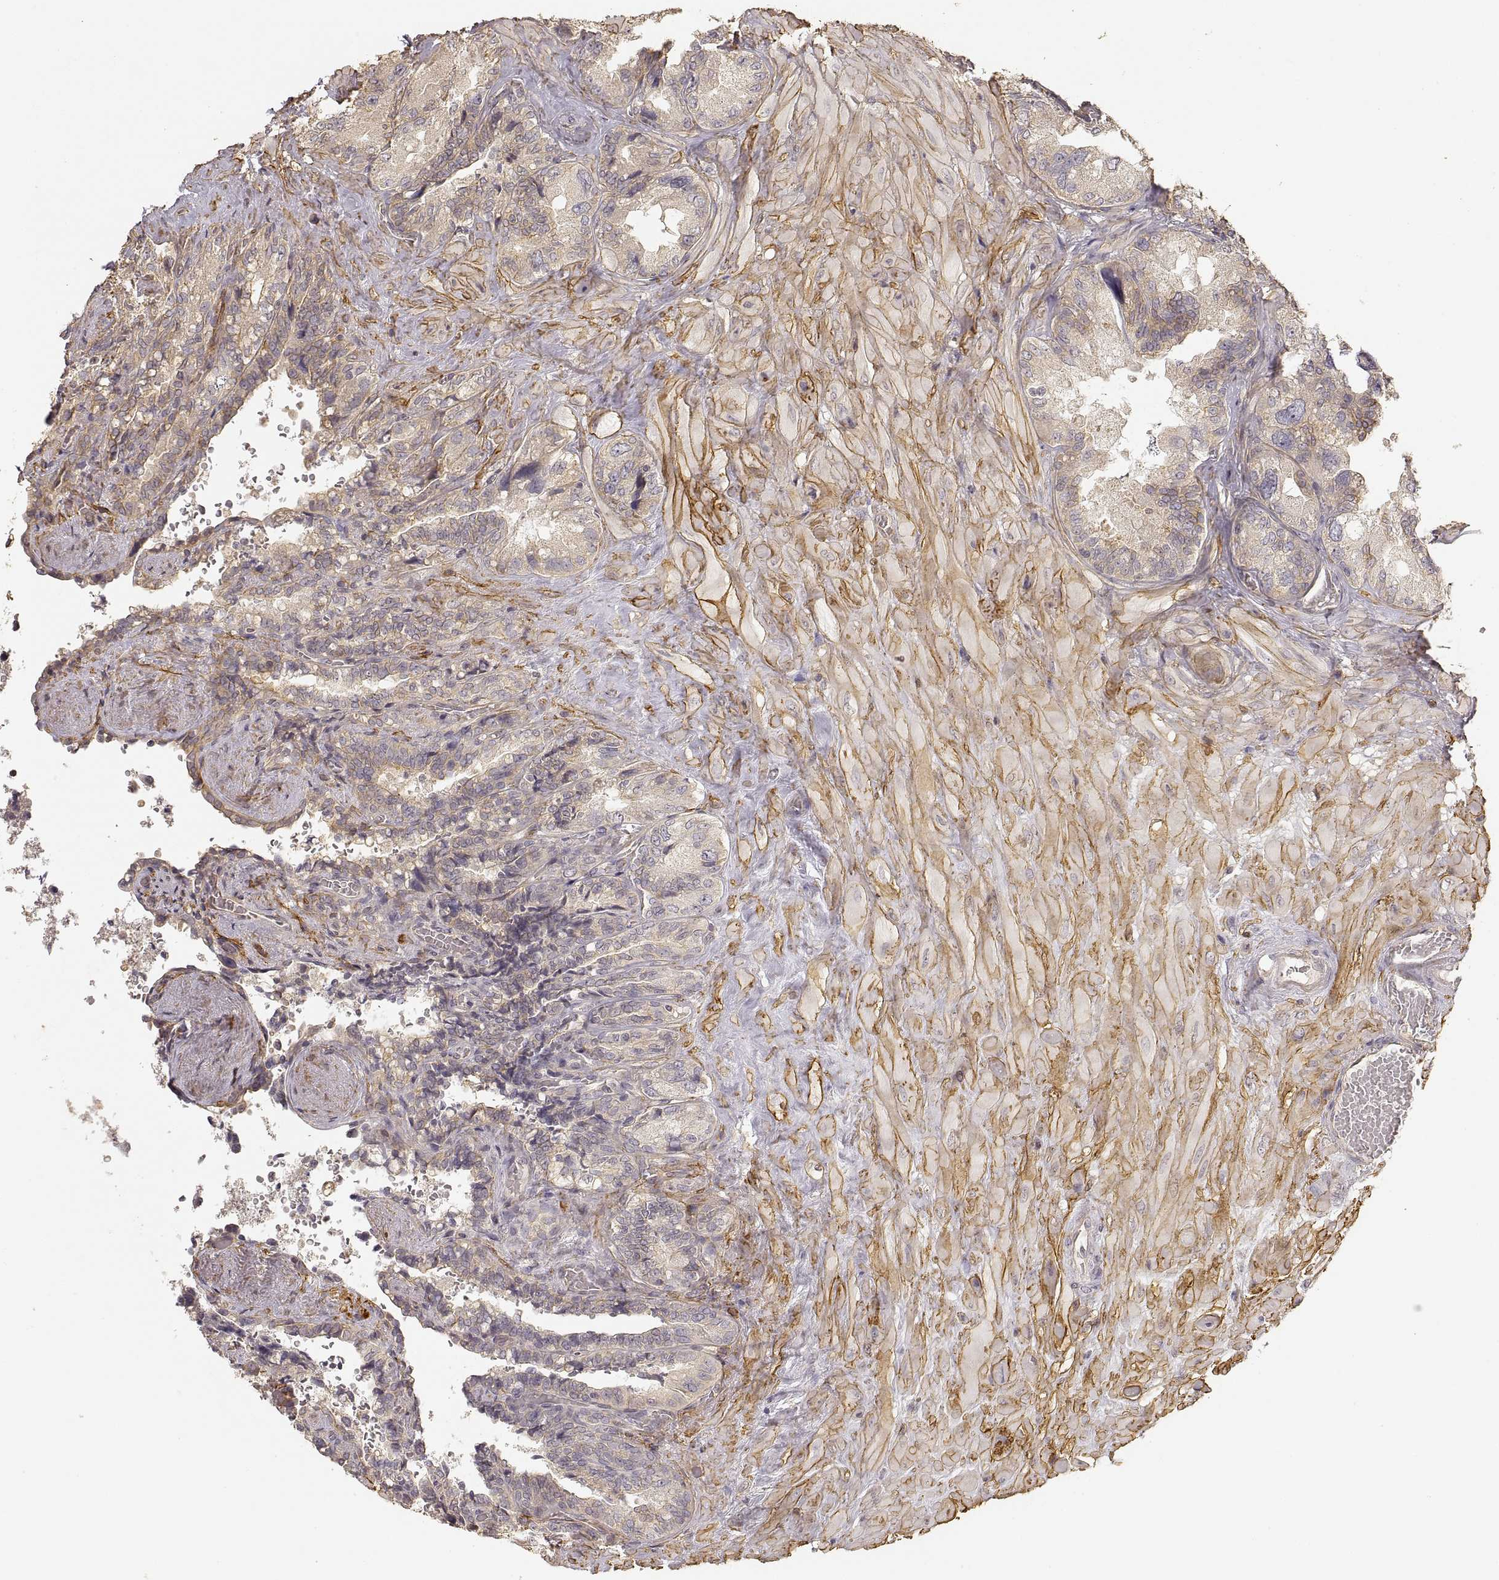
{"staining": {"intensity": "negative", "quantity": "none", "location": "none"}, "tissue": "seminal vesicle", "cell_type": "Glandular cells", "image_type": "normal", "snomed": [{"axis": "morphology", "description": "Normal tissue, NOS"}, {"axis": "topography", "description": "Seminal veicle"}], "caption": "High power microscopy micrograph of an immunohistochemistry (IHC) image of benign seminal vesicle, revealing no significant staining in glandular cells.", "gene": "LAMA4", "patient": {"sex": "male", "age": 69}}